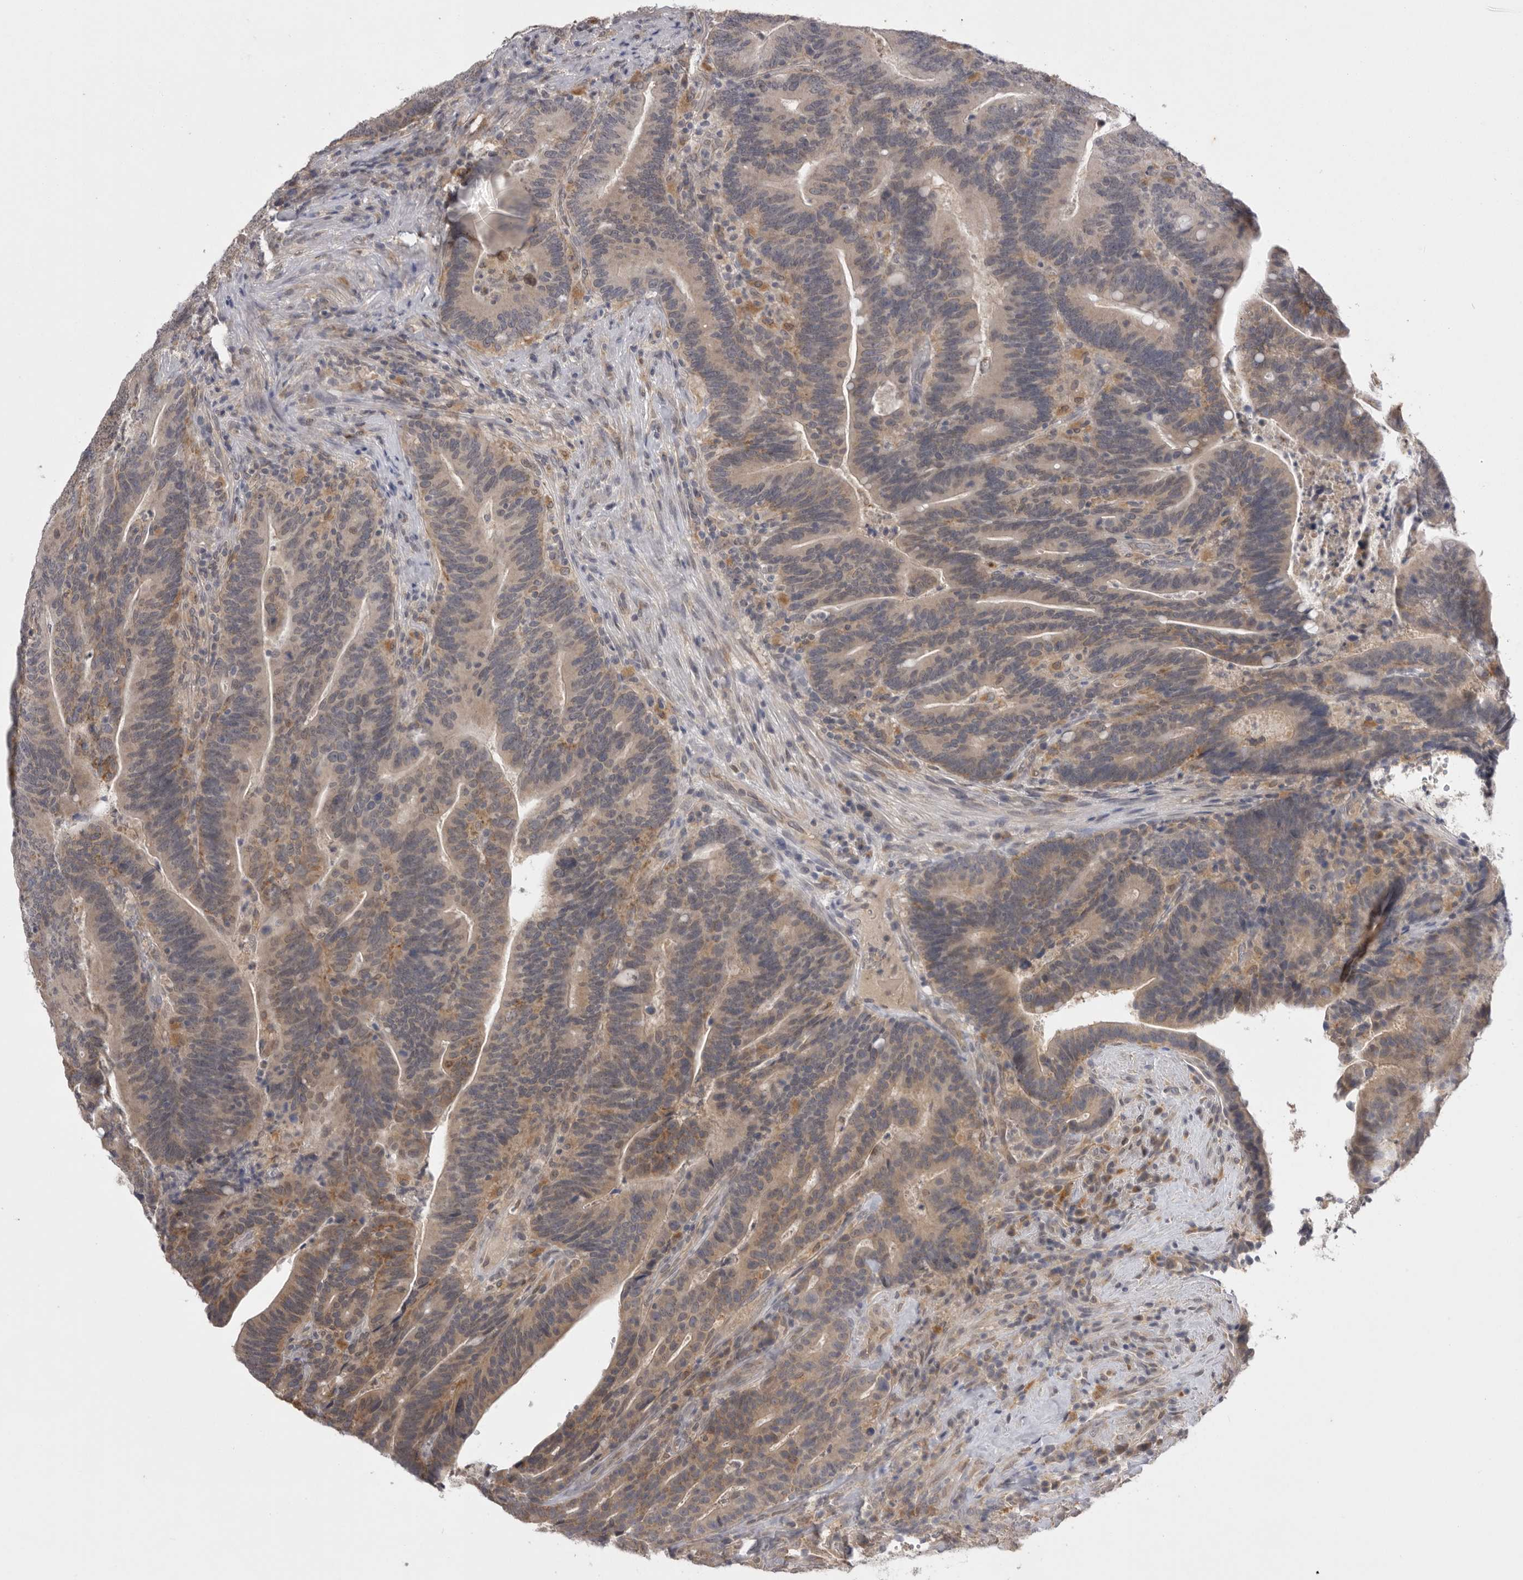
{"staining": {"intensity": "weak", "quantity": ">75%", "location": "cytoplasmic/membranous"}, "tissue": "colorectal cancer", "cell_type": "Tumor cells", "image_type": "cancer", "snomed": [{"axis": "morphology", "description": "Adenocarcinoma, NOS"}, {"axis": "topography", "description": "Colon"}], "caption": "DAB immunohistochemical staining of human colorectal cancer (adenocarcinoma) exhibits weak cytoplasmic/membranous protein staining in approximately >75% of tumor cells. The protein of interest is stained brown, and the nuclei are stained in blue (DAB IHC with brightfield microscopy, high magnification).", "gene": "TLR3", "patient": {"sex": "female", "age": 66}}